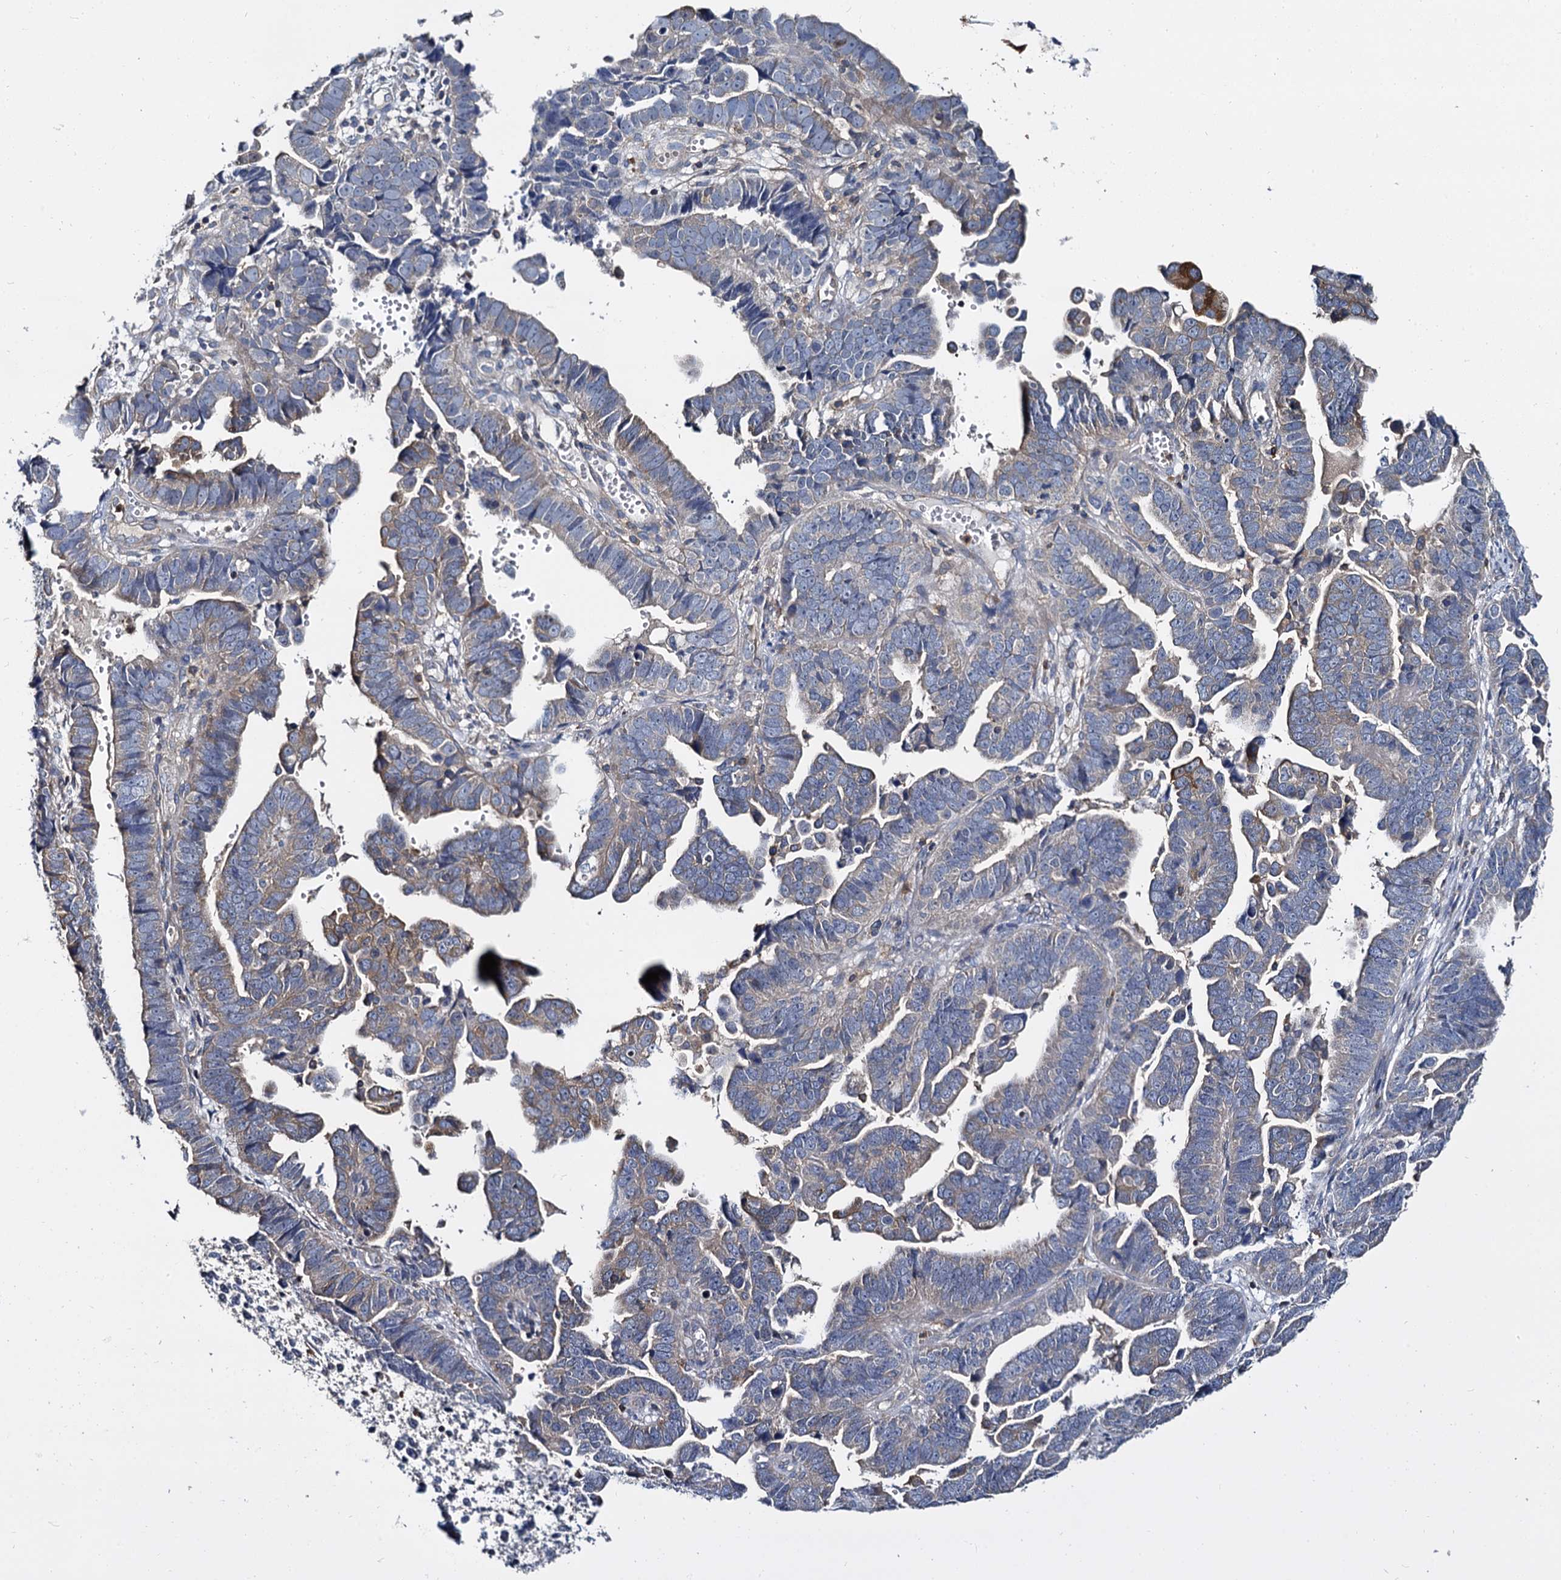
{"staining": {"intensity": "weak", "quantity": "<25%", "location": "cytoplasmic/membranous"}, "tissue": "endometrial cancer", "cell_type": "Tumor cells", "image_type": "cancer", "snomed": [{"axis": "morphology", "description": "Adenocarcinoma, NOS"}, {"axis": "topography", "description": "Endometrium"}], "caption": "IHC micrograph of neoplastic tissue: human endometrial cancer stained with DAB displays no significant protein staining in tumor cells.", "gene": "ANKRD13A", "patient": {"sex": "female", "age": 75}}